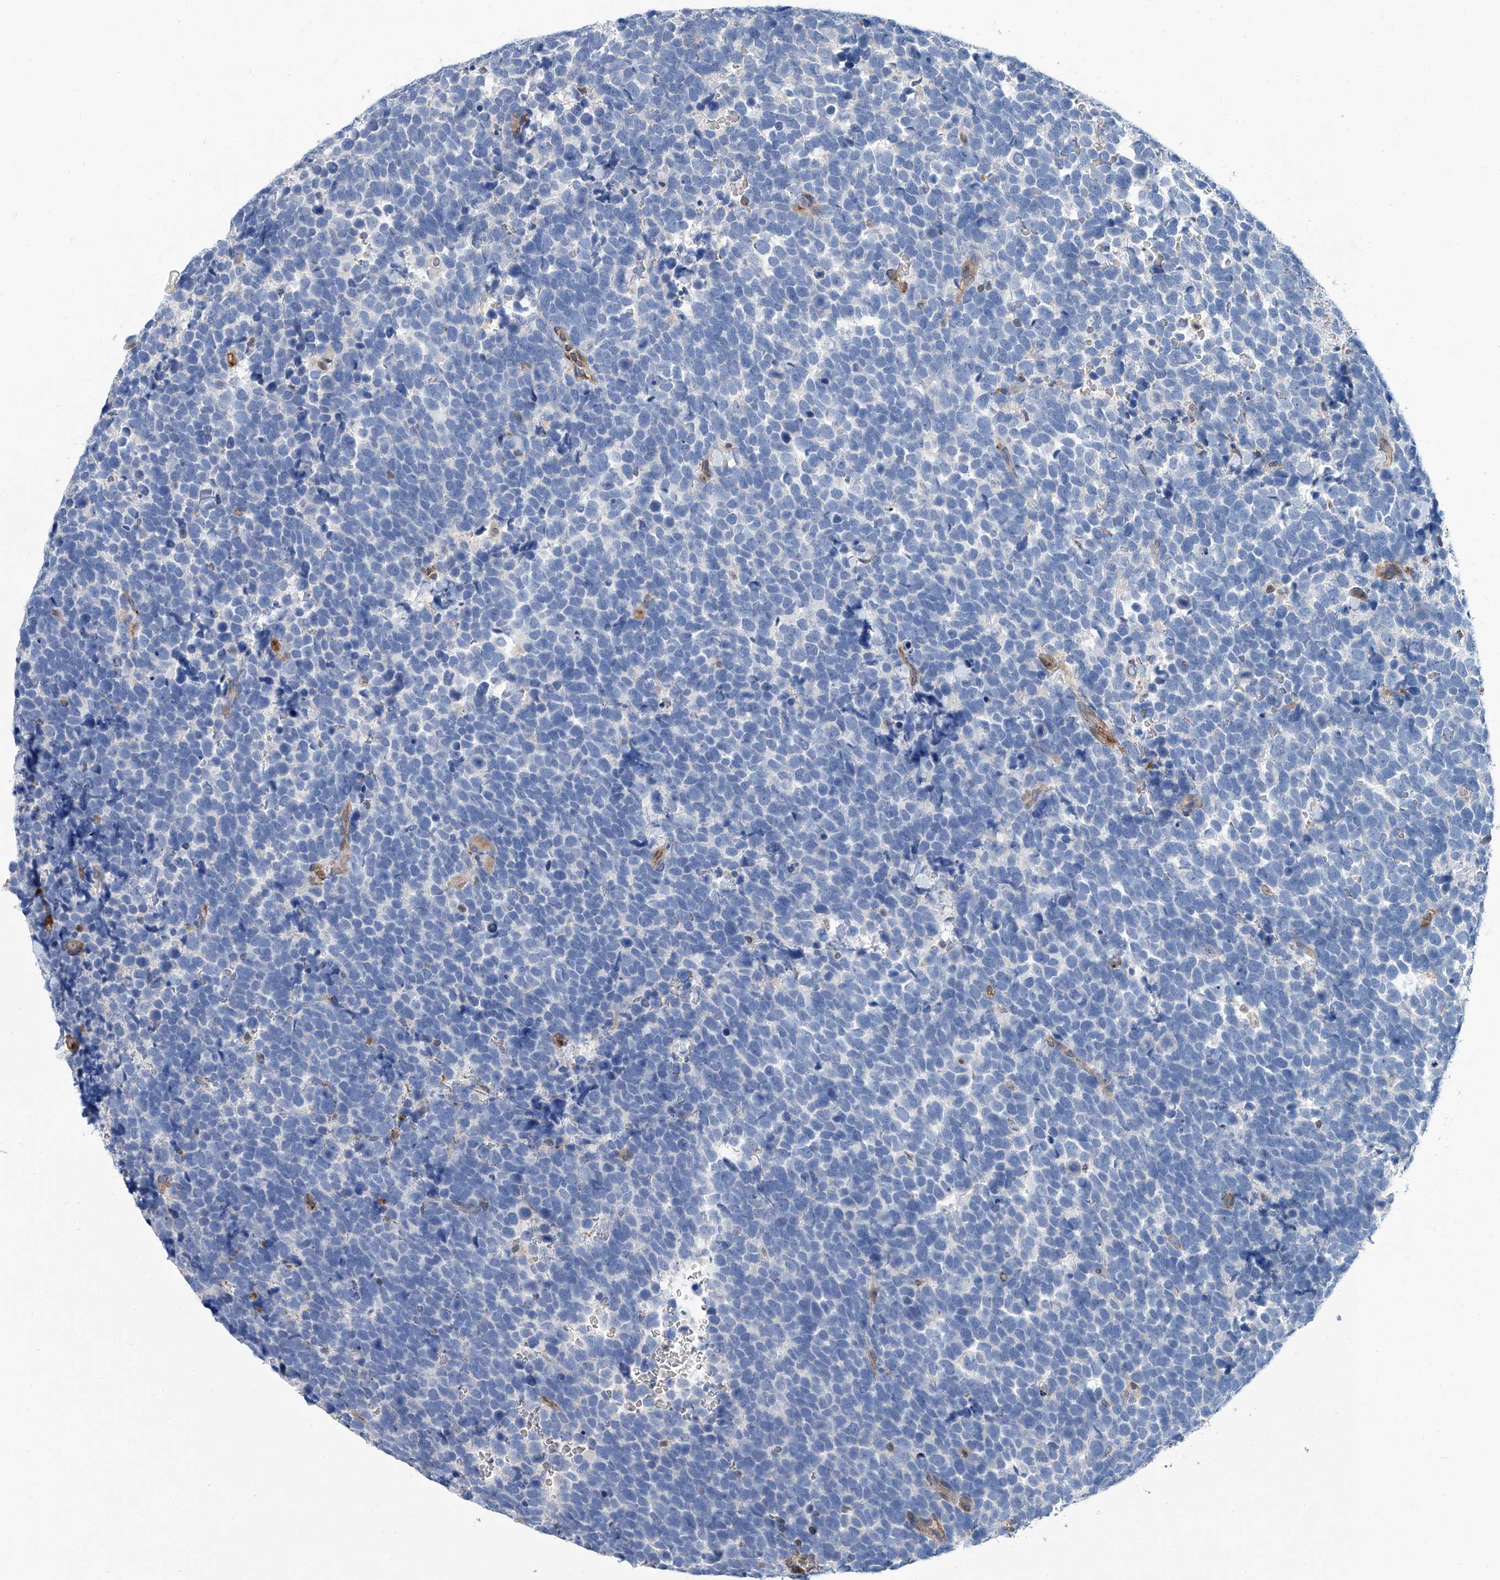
{"staining": {"intensity": "negative", "quantity": "none", "location": "none"}, "tissue": "urothelial cancer", "cell_type": "Tumor cells", "image_type": "cancer", "snomed": [{"axis": "morphology", "description": "Urothelial carcinoma, High grade"}, {"axis": "topography", "description": "Urinary bladder"}], "caption": "A micrograph of human urothelial cancer is negative for staining in tumor cells.", "gene": "PSMB10", "patient": {"sex": "female", "age": 82}}